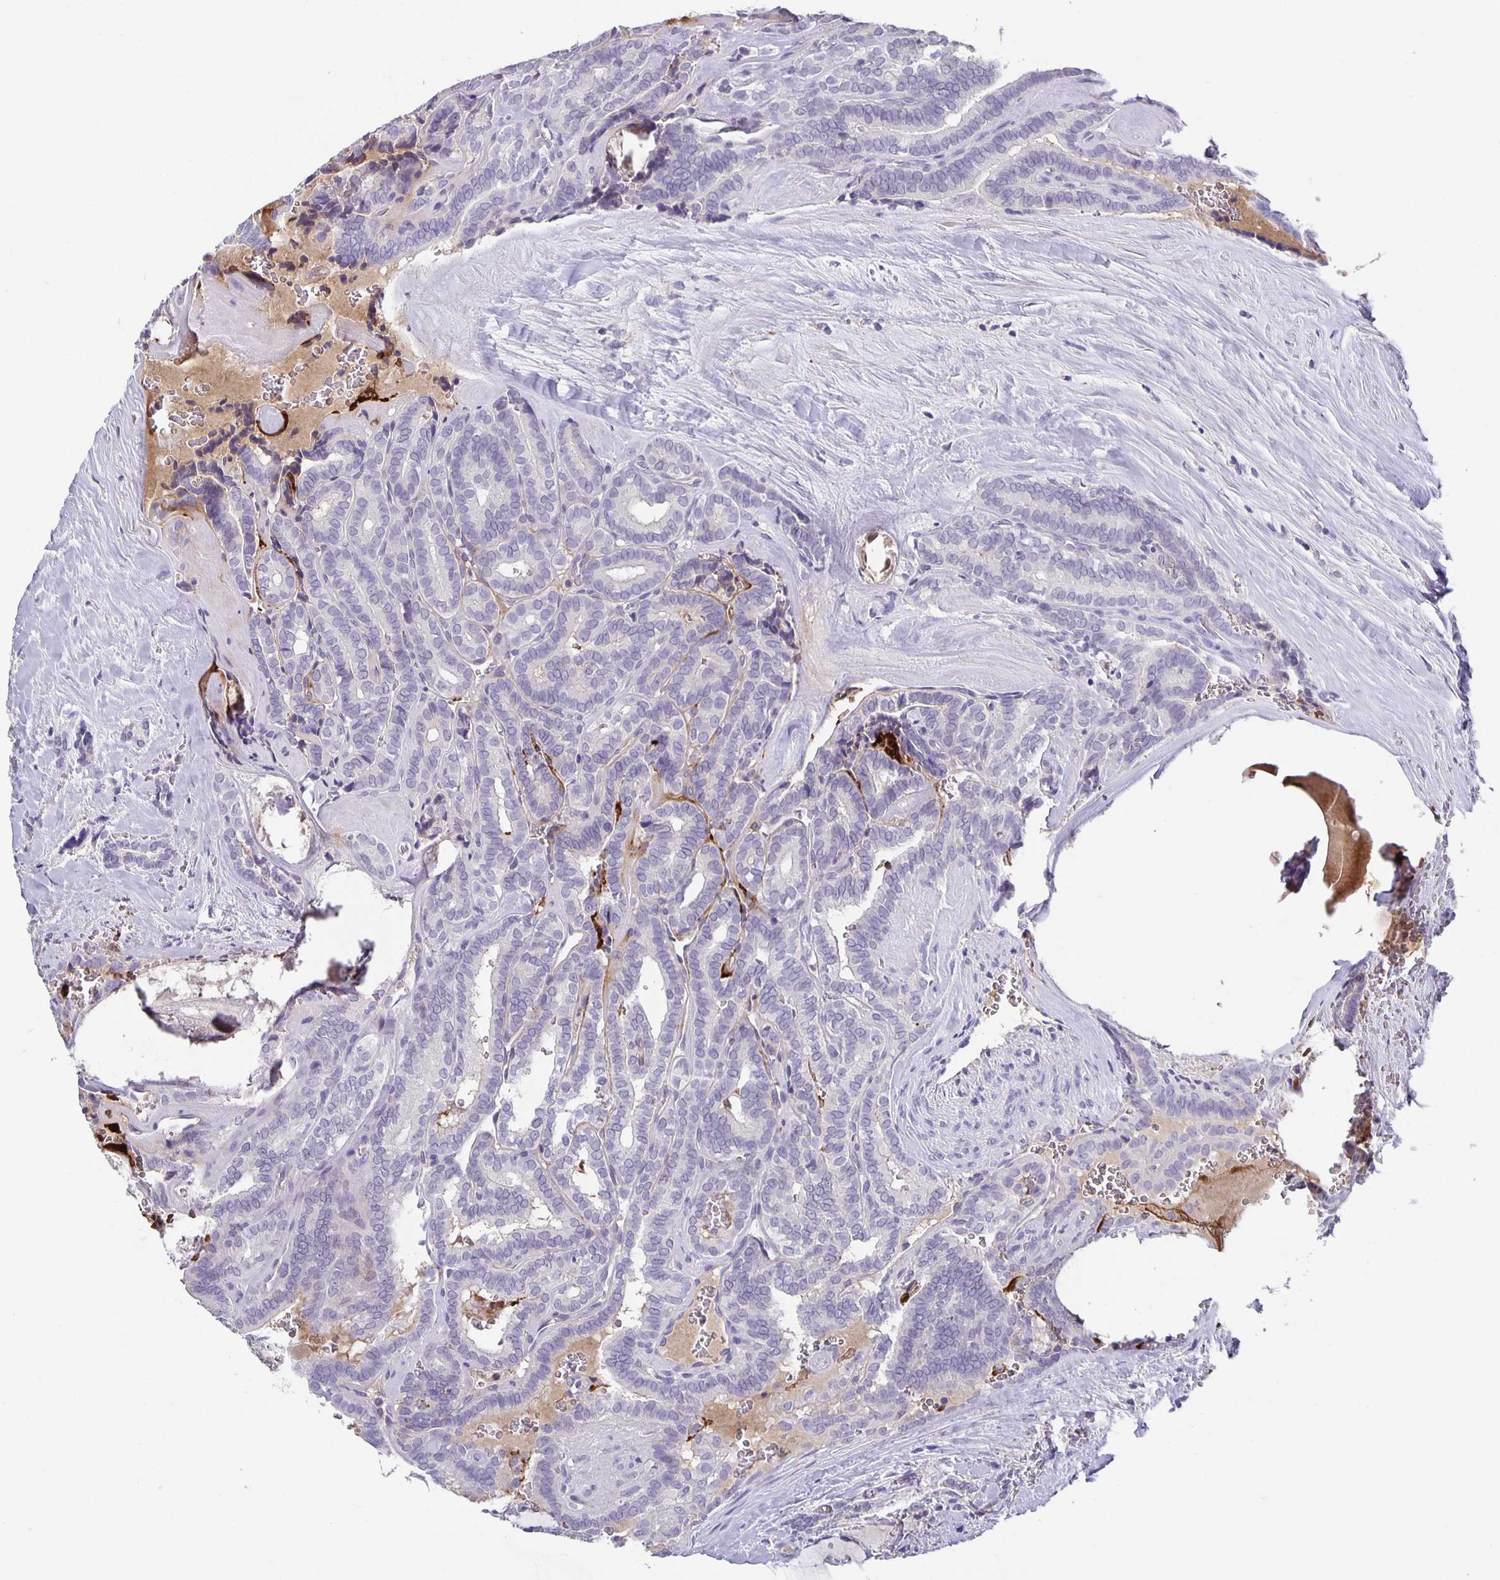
{"staining": {"intensity": "negative", "quantity": "none", "location": "none"}, "tissue": "thyroid cancer", "cell_type": "Tumor cells", "image_type": "cancer", "snomed": [{"axis": "morphology", "description": "Papillary adenocarcinoma, NOS"}, {"axis": "topography", "description": "Thyroid gland"}], "caption": "This is an immunohistochemistry histopathology image of thyroid cancer. There is no positivity in tumor cells.", "gene": "GDF15", "patient": {"sex": "female", "age": 21}}